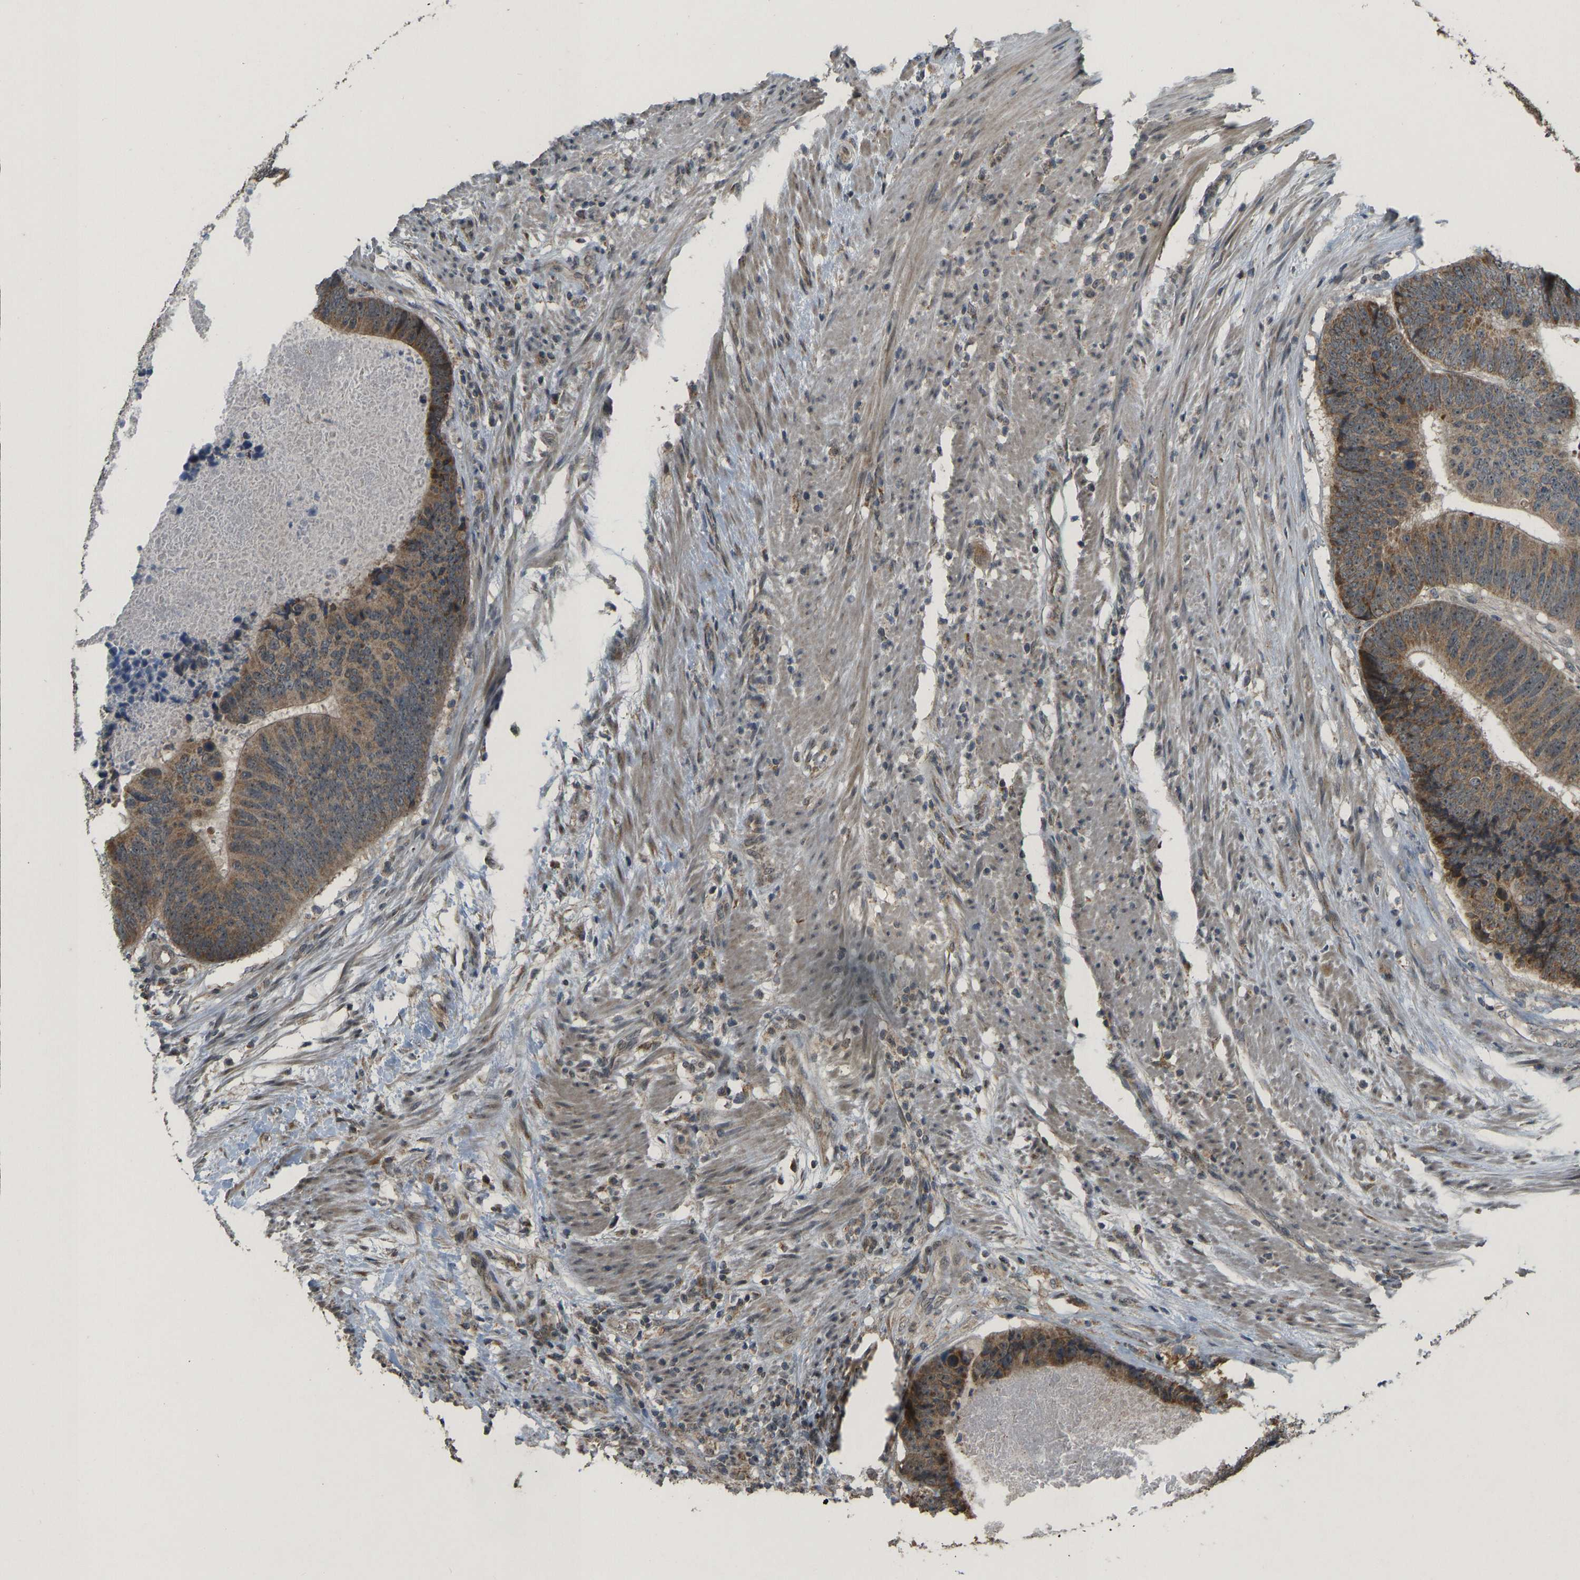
{"staining": {"intensity": "moderate", "quantity": ">75%", "location": "cytoplasmic/membranous"}, "tissue": "colorectal cancer", "cell_type": "Tumor cells", "image_type": "cancer", "snomed": [{"axis": "morphology", "description": "Adenocarcinoma, NOS"}, {"axis": "topography", "description": "Colon"}], "caption": "Protein staining of adenocarcinoma (colorectal) tissue displays moderate cytoplasmic/membranous expression in about >75% of tumor cells. Ihc stains the protein of interest in brown and the nuclei are stained blue.", "gene": "ACADS", "patient": {"sex": "male", "age": 56}}